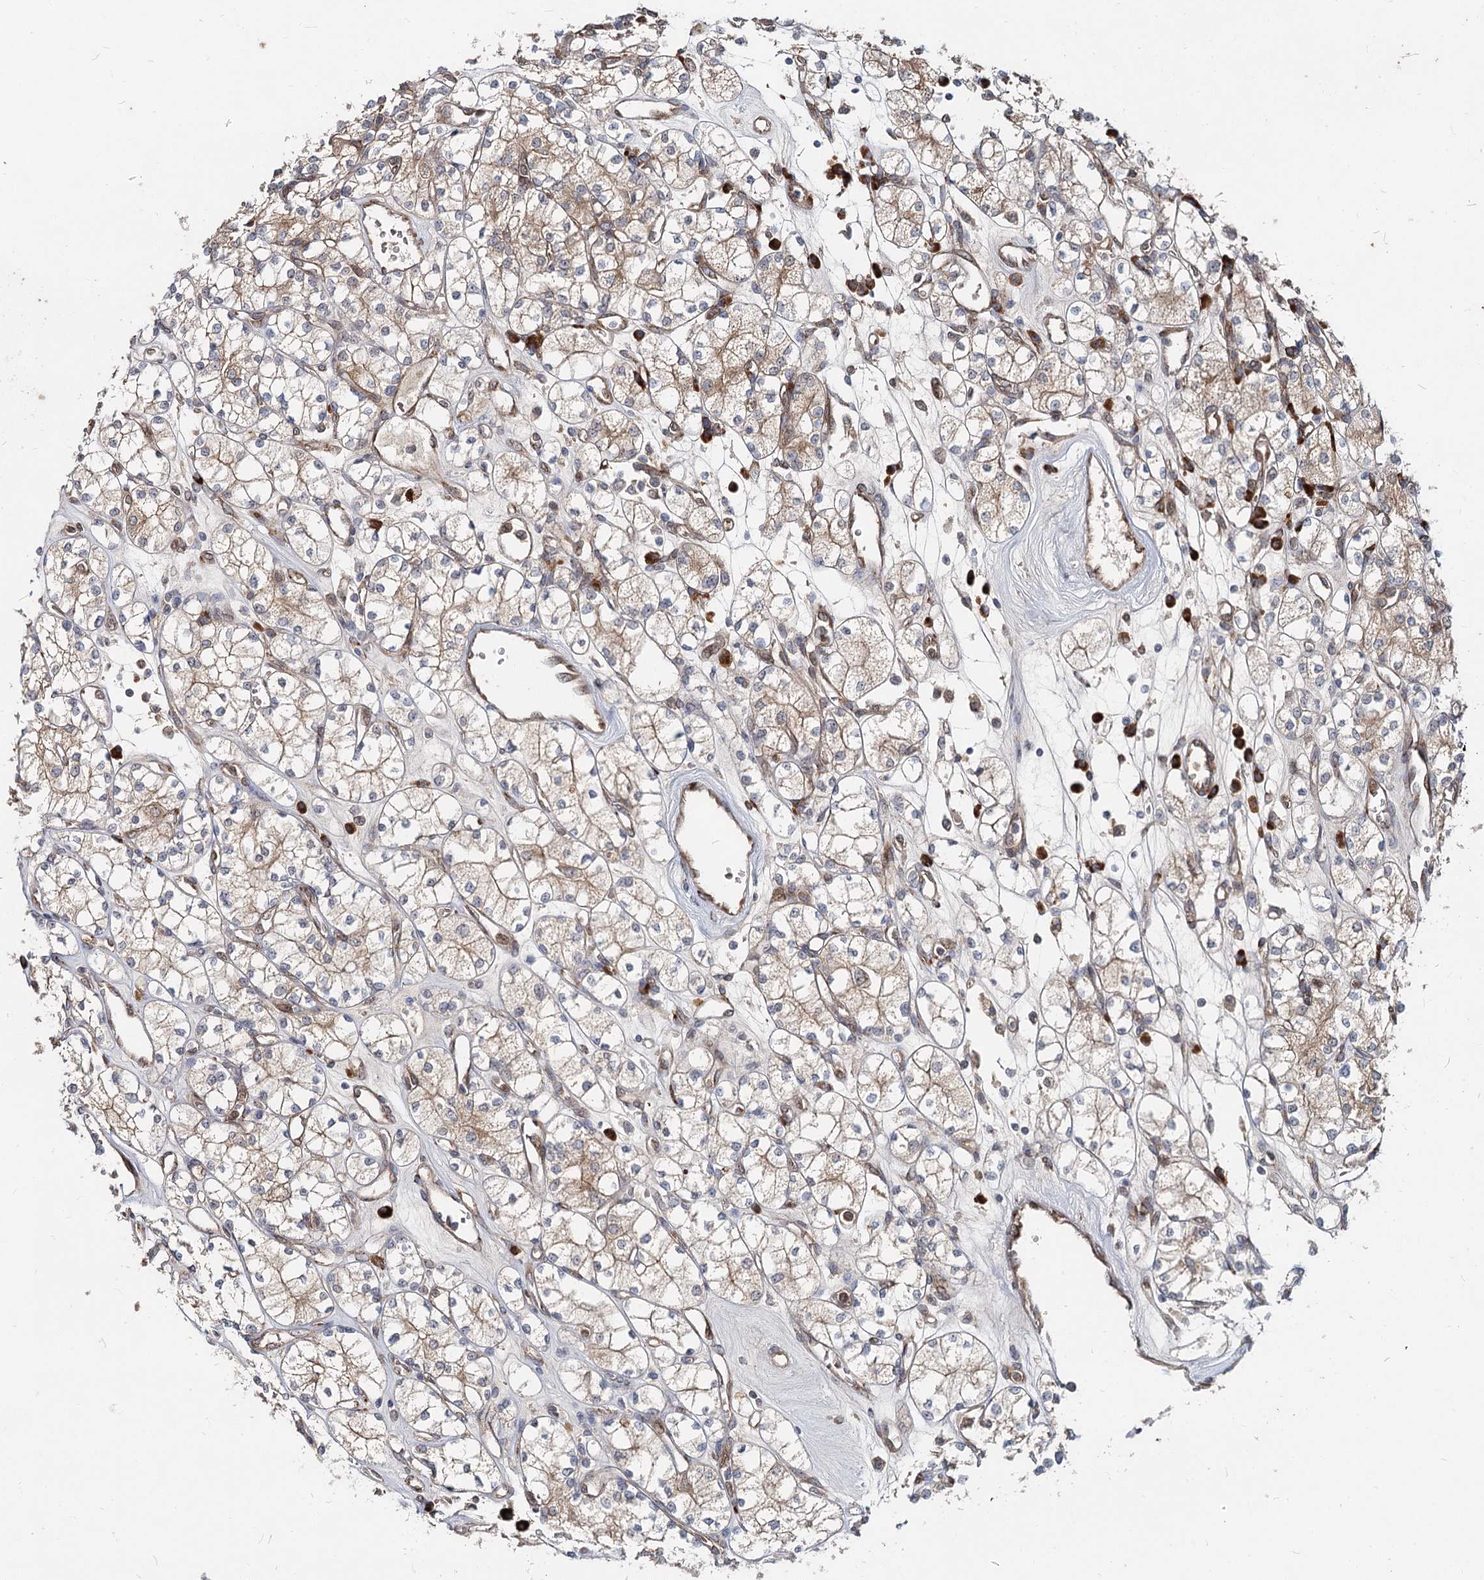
{"staining": {"intensity": "weak", "quantity": ">75%", "location": "cytoplasmic/membranous"}, "tissue": "renal cancer", "cell_type": "Tumor cells", "image_type": "cancer", "snomed": [{"axis": "morphology", "description": "Adenocarcinoma, NOS"}, {"axis": "topography", "description": "Kidney"}], "caption": "Immunohistochemical staining of human renal adenocarcinoma displays weak cytoplasmic/membranous protein positivity in approximately >75% of tumor cells.", "gene": "SPART", "patient": {"sex": "male", "age": 77}}